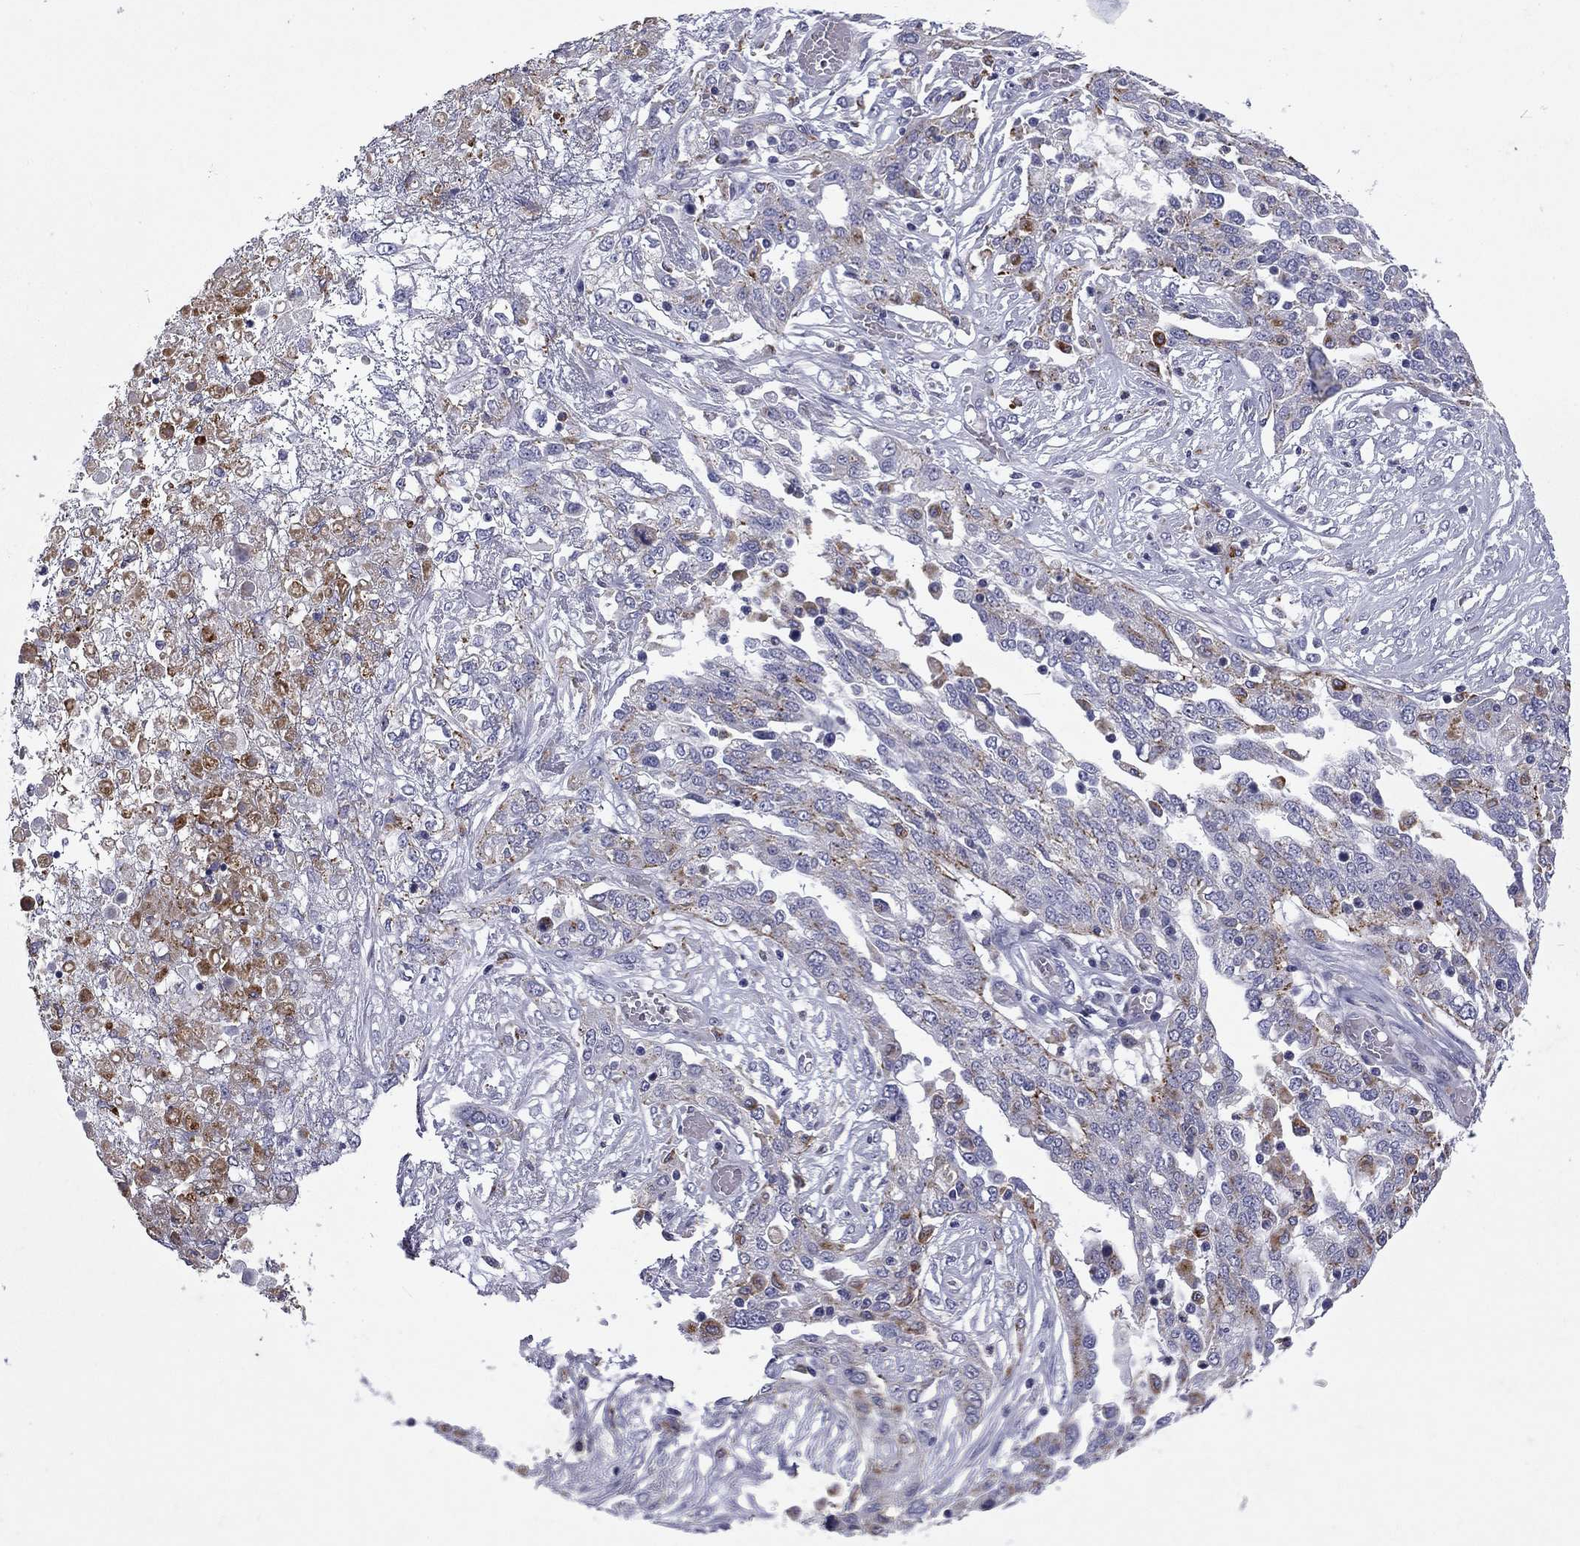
{"staining": {"intensity": "moderate", "quantity": "<25%", "location": "cytoplasmic/membranous"}, "tissue": "ovarian cancer", "cell_type": "Tumor cells", "image_type": "cancer", "snomed": [{"axis": "morphology", "description": "Cystadenocarcinoma, serous, NOS"}, {"axis": "topography", "description": "Ovary"}], "caption": "Immunohistochemical staining of human ovarian serous cystadenocarcinoma displays moderate cytoplasmic/membranous protein staining in about <25% of tumor cells.", "gene": "MADCAM1", "patient": {"sex": "female", "age": 67}}